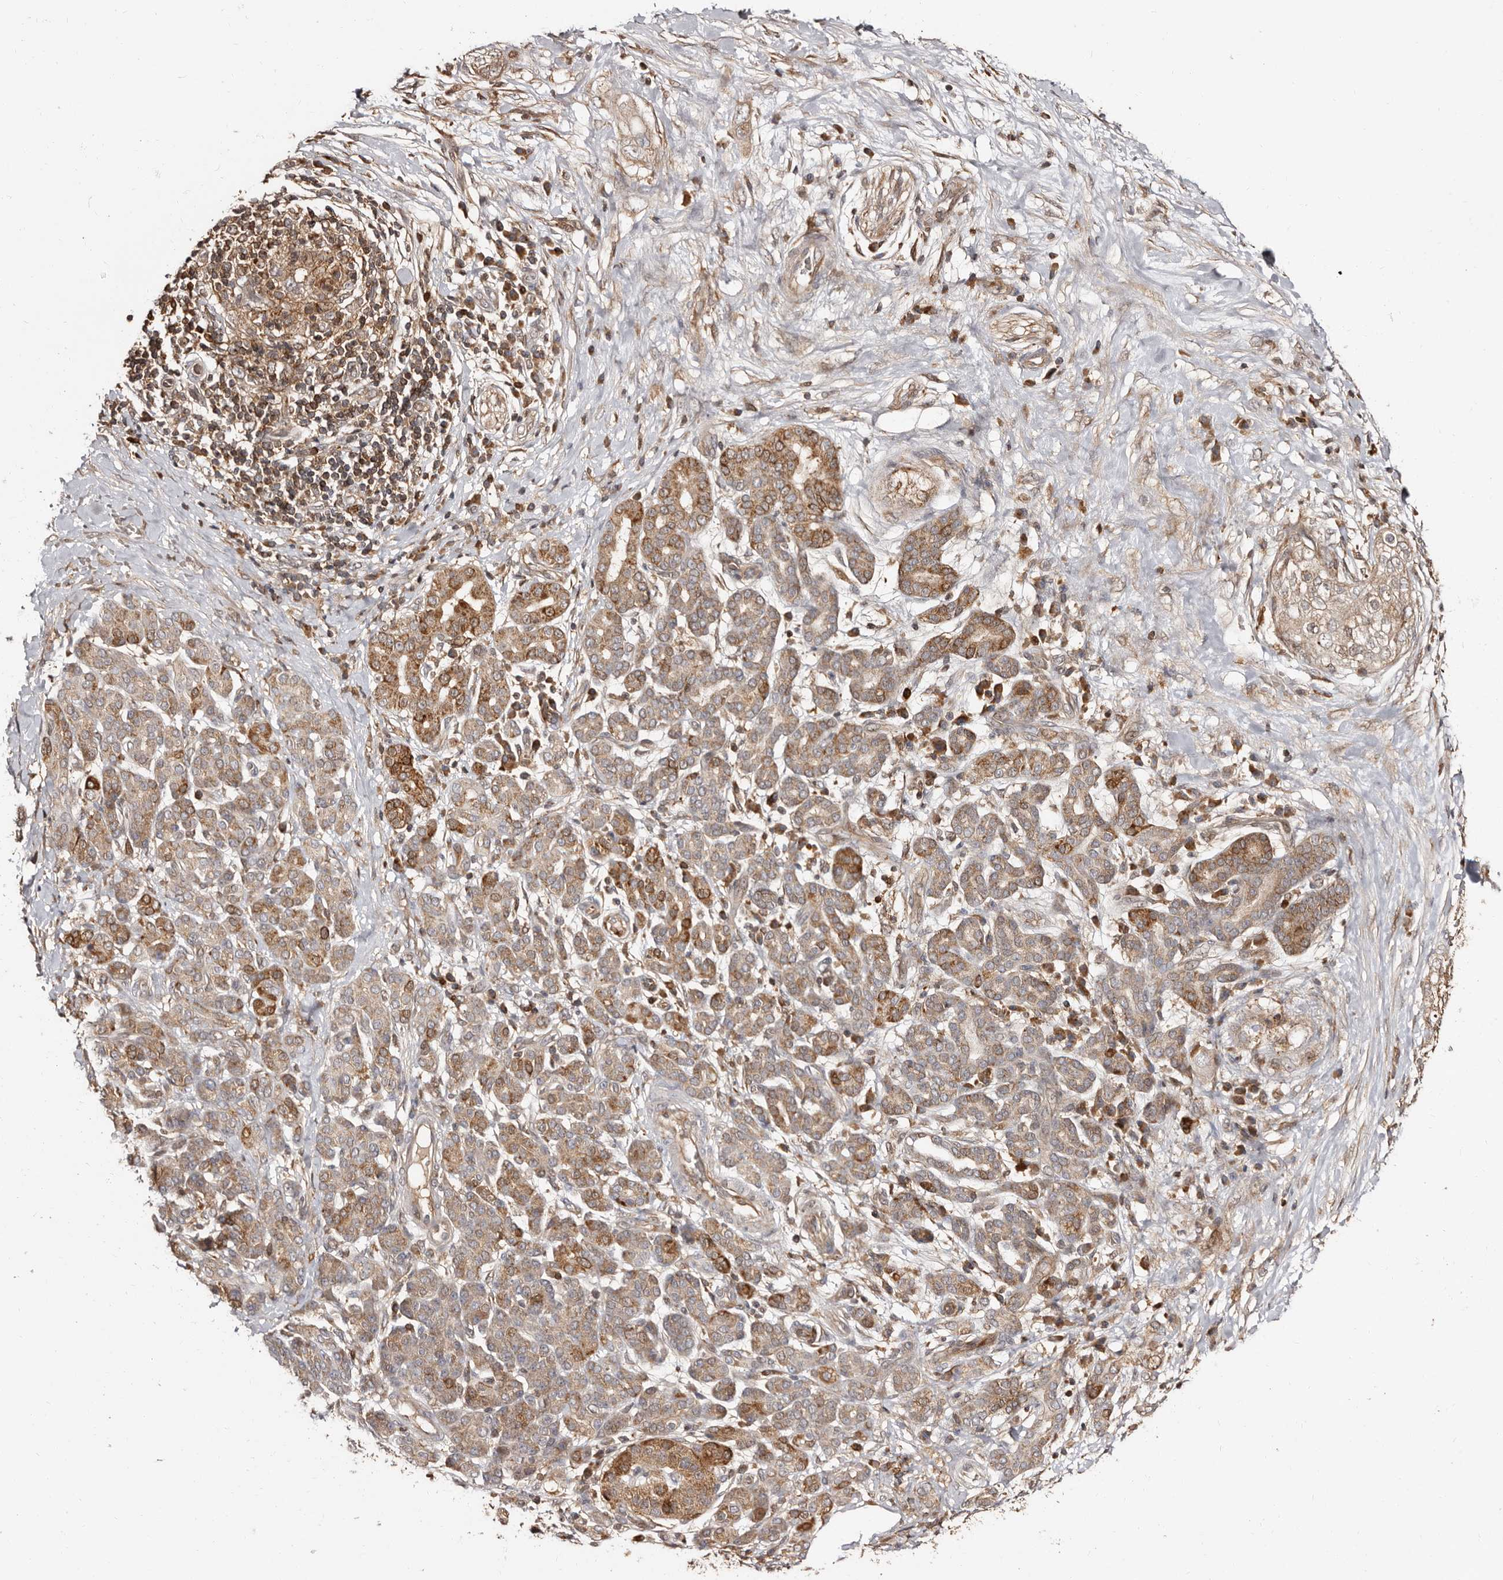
{"staining": {"intensity": "moderate", "quantity": ">75%", "location": "cytoplasmic/membranous"}, "tissue": "pancreatic cancer", "cell_type": "Tumor cells", "image_type": "cancer", "snomed": [{"axis": "morphology", "description": "Adenocarcinoma, NOS"}, {"axis": "topography", "description": "Pancreas"}], "caption": "Moderate cytoplasmic/membranous protein positivity is seen in about >75% of tumor cells in pancreatic cancer (adenocarcinoma).", "gene": "BAX", "patient": {"sex": "male", "age": 72}}